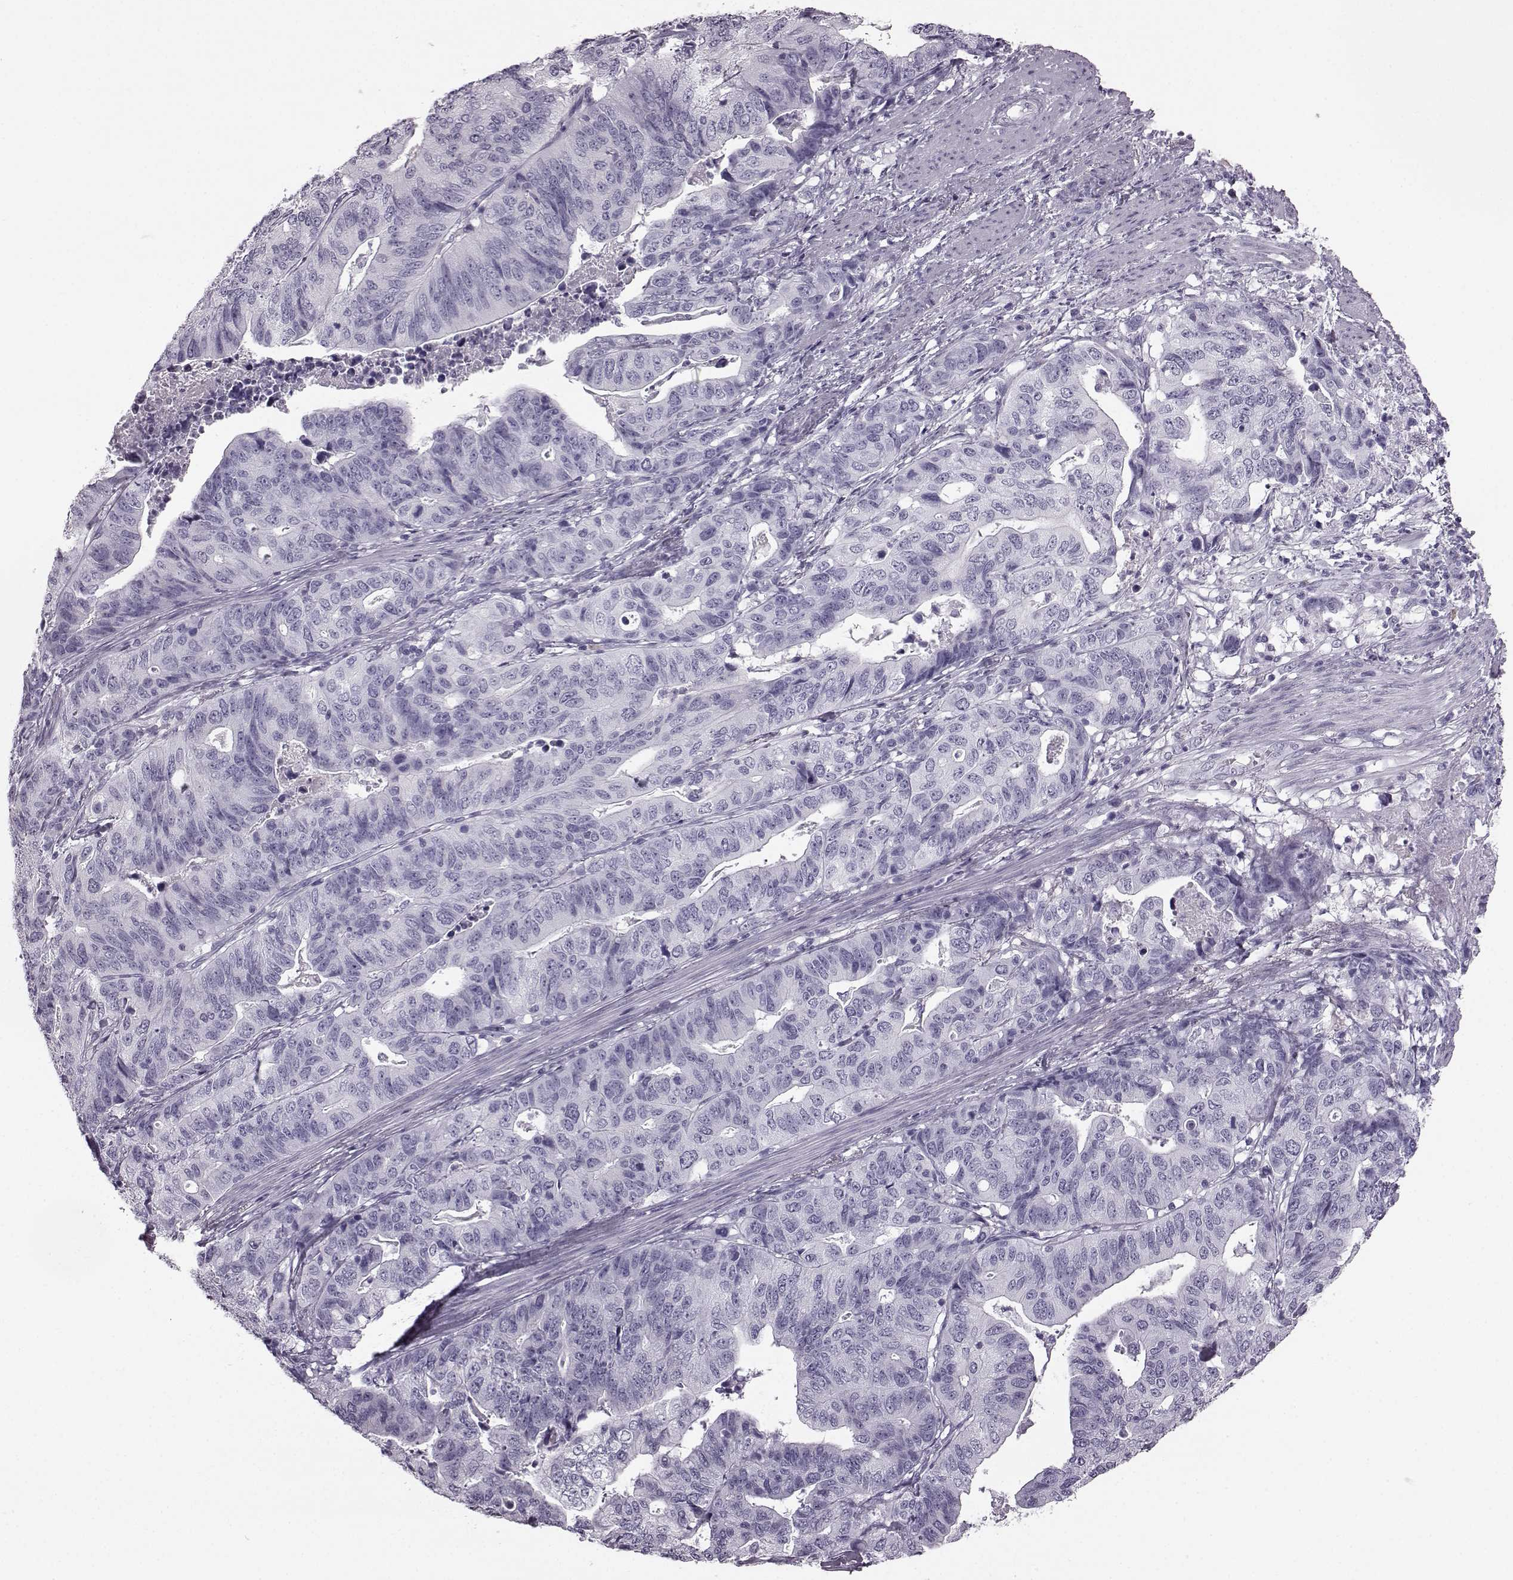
{"staining": {"intensity": "negative", "quantity": "none", "location": "none"}, "tissue": "stomach cancer", "cell_type": "Tumor cells", "image_type": "cancer", "snomed": [{"axis": "morphology", "description": "Adenocarcinoma, NOS"}, {"axis": "topography", "description": "Stomach, upper"}], "caption": "This is a image of immunohistochemistry (IHC) staining of stomach adenocarcinoma, which shows no positivity in tumor cells.", "gene": "JSRP1", "patient": {"sex": "female", "age": 67}}